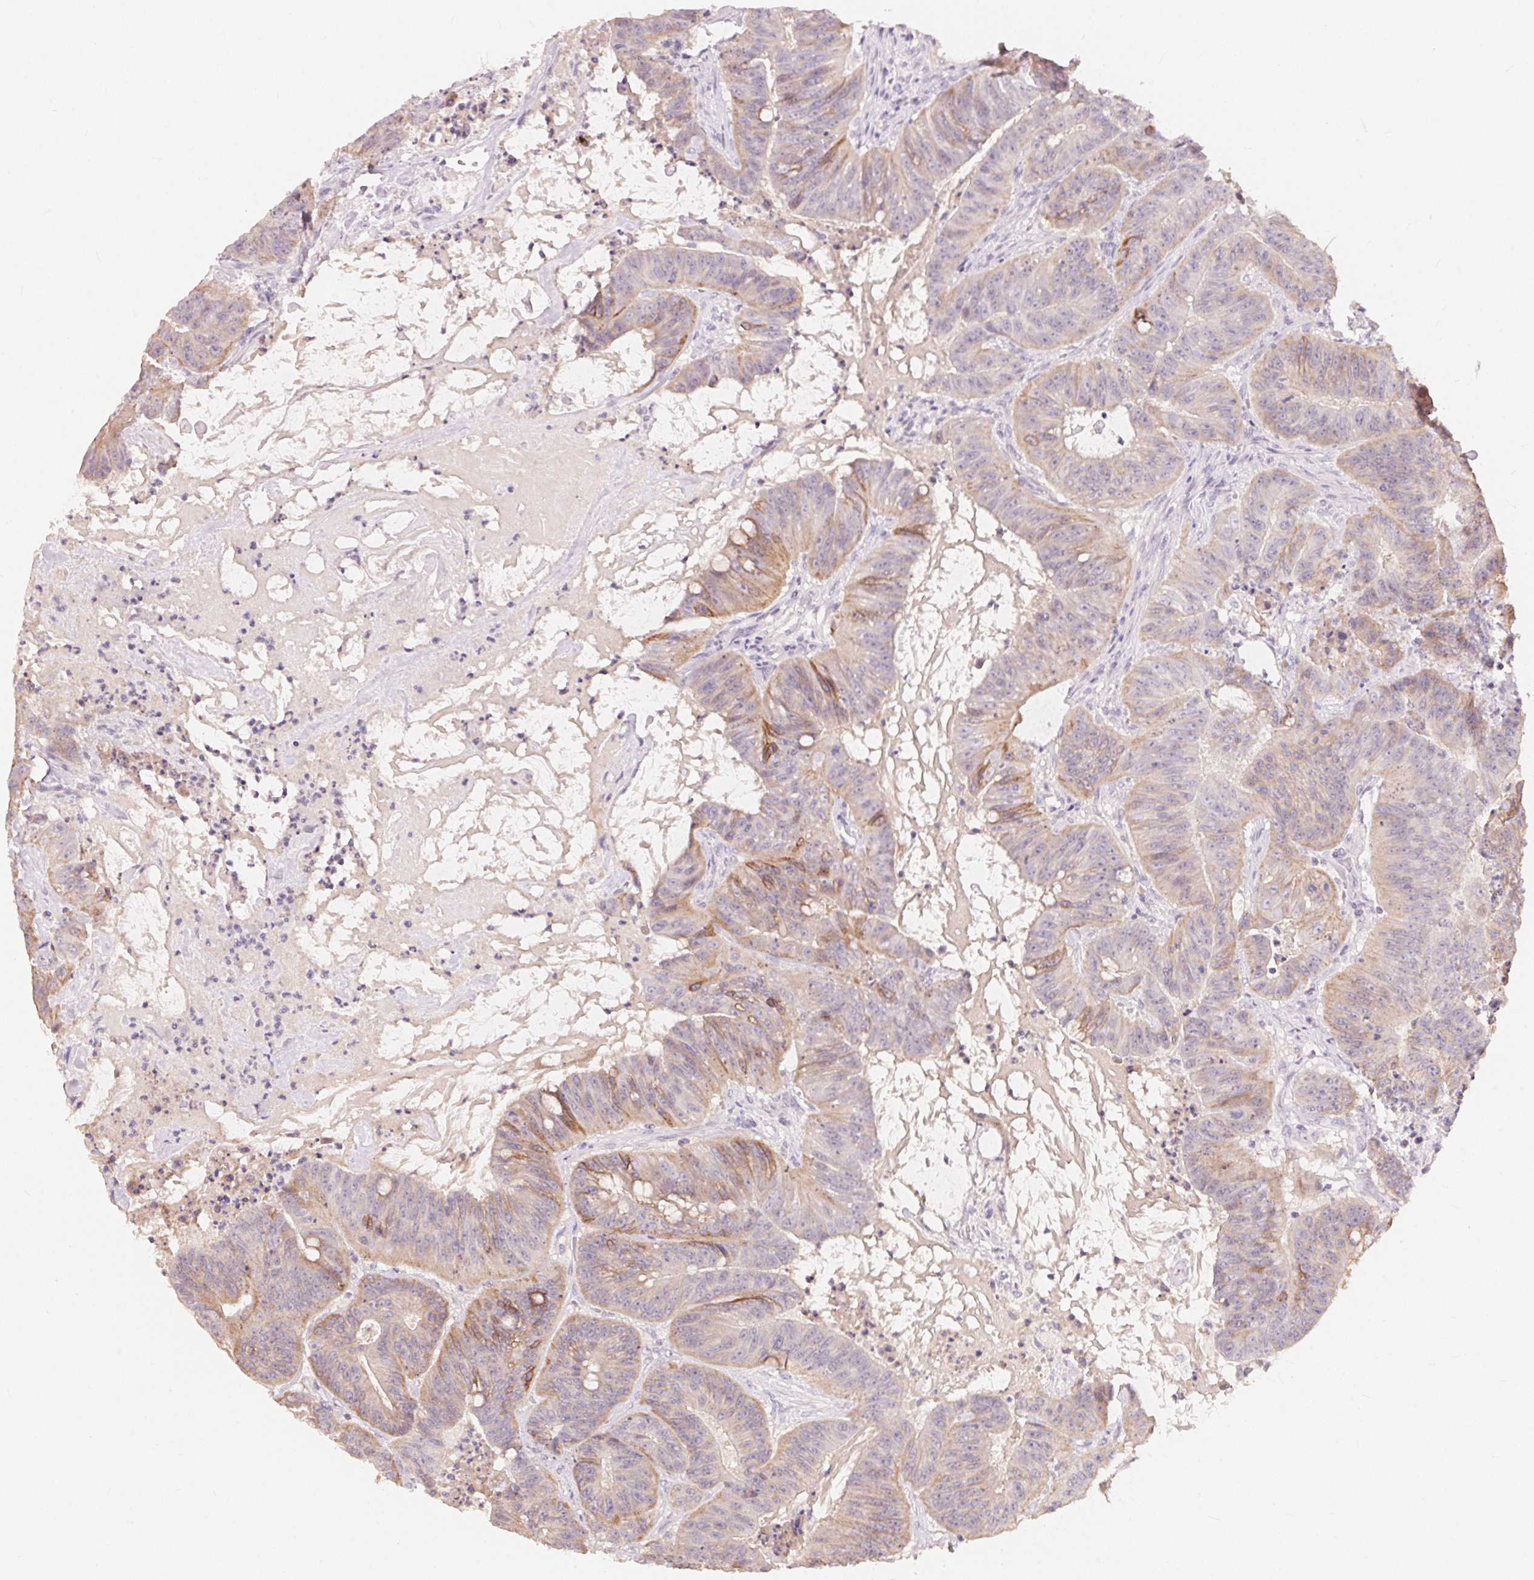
{"staining": {"intensity": "weak", "quantity": "25%-75%", "location": "cytoplasmic/membranous"}, "tissue": "colorectal cancer", "cell_type": "Tumor cells", "image_type": "cancer", "snomed": [{"axis": "morphology", "description": "Adenocarcinoma, NOS"}, {"axis": "topography", "description": "Colon"}], "caption": "The histopathology image displays immunohistochemical staining of colorectal adenocarcinoma. There is weak cytoplasmic/membranous staining is seen in about 25%-75% of tumor cells.", "gene": "TP53AIP1", "patient": {"sex": "male", "age": 33}}